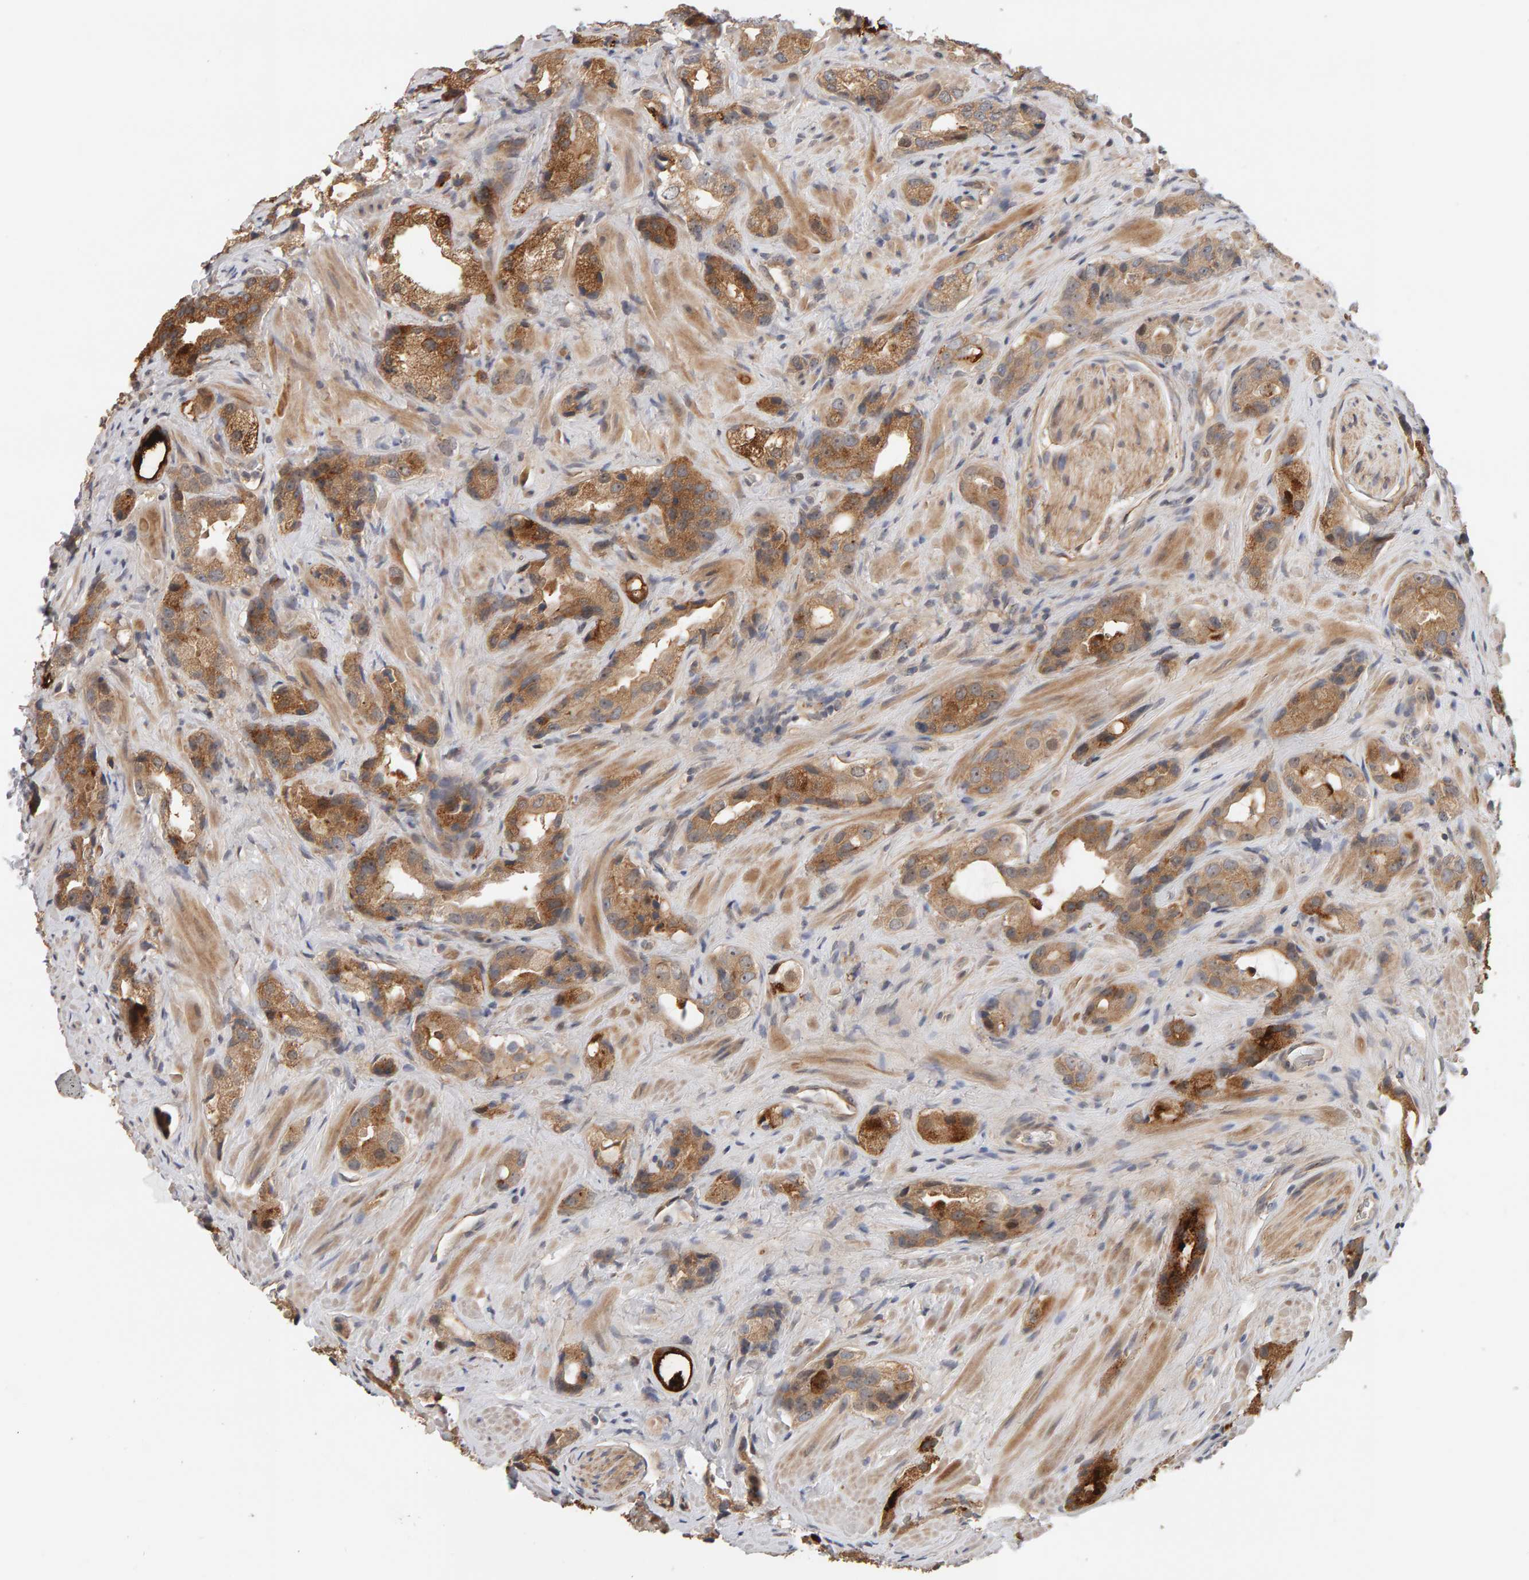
{"staining": {"intensity": "moderate", "quantity": ">75%", "location": "cytoplasmic/membranous"}, "tissue": "prostate cancer", "cell_type": "Tumor cells", "image_type": "cancer", "snomed": [{"axis": "morphology", "description": "Adenocarcinoma, High grade"}, {"axis": "topography", "description": "Prostate"}], "caption": "Moderate cytoplasmic/membranous protein expression is appreciated in approximately >75% of tumor cells in high-grade adenocarcinoma (prostate). The staining is performed using DAB brown chromogen to label protein expression. The nuclei are counter-stained blue using hematoxylin.", "gene": "PPP1R16A", "patient": {"sex": "male", "age": 63}}